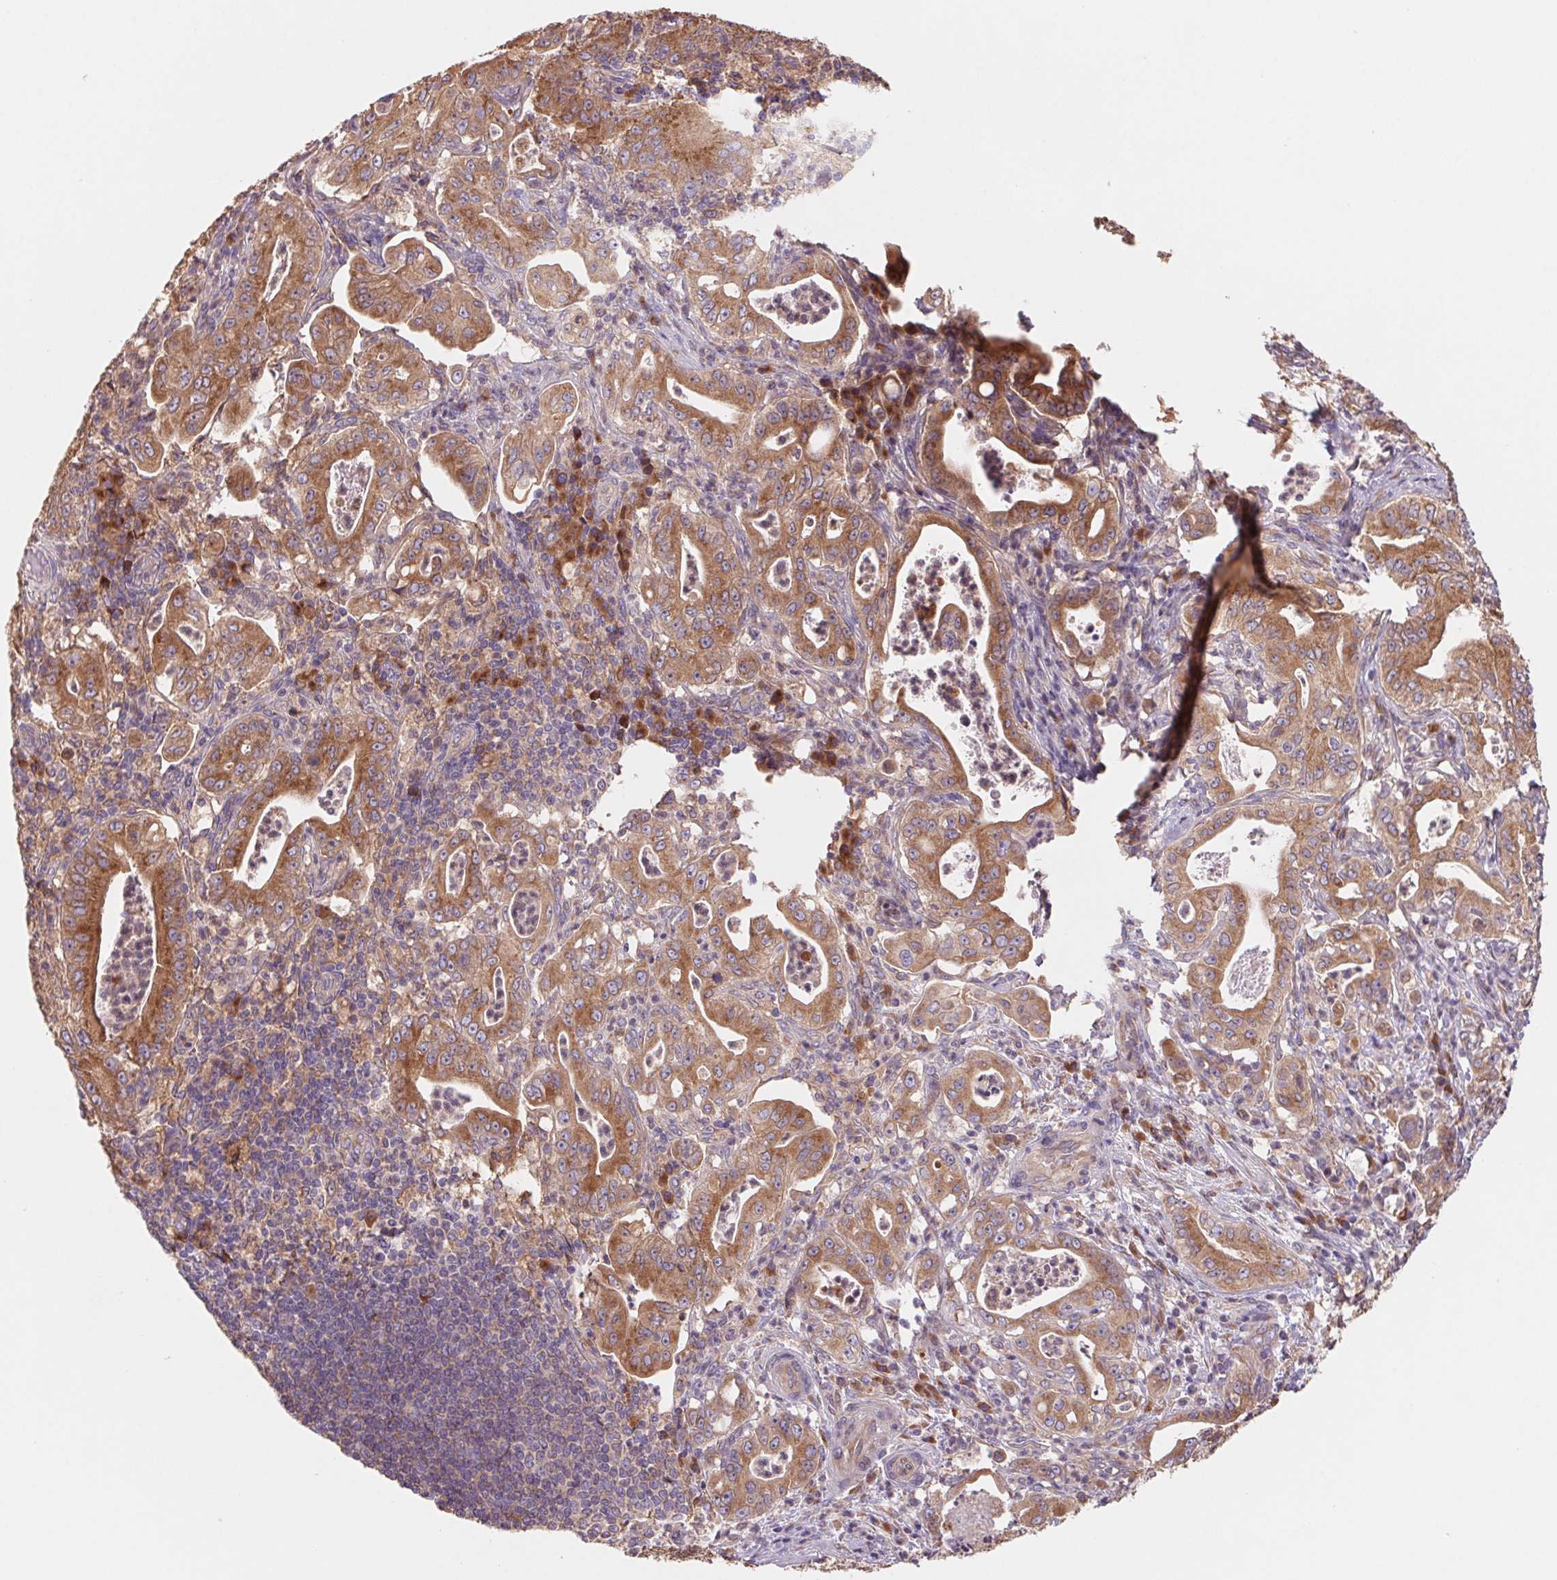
{"staining": {"intensity": "moderate", "quantity": ">75%", "location": "cytoplasmic/membranous"}, "tissue": "pancreatic cancer", "cell_type": "Tumor cells", "image_type": "cancer", "snomed": [{"axis": "morphology", "description": "Adenocarcinoma, NOS"}, {"axis": "topography", "description": "Pancreas"}], "caption": "Protein staining of pancreatic adenocarcinoma tissue shows moderate cytoplasmic/membranous positivity in approximately >75% of tumor cells.", "gene": "RAB1A", "patient": {"sex": "male", "age": 71}}